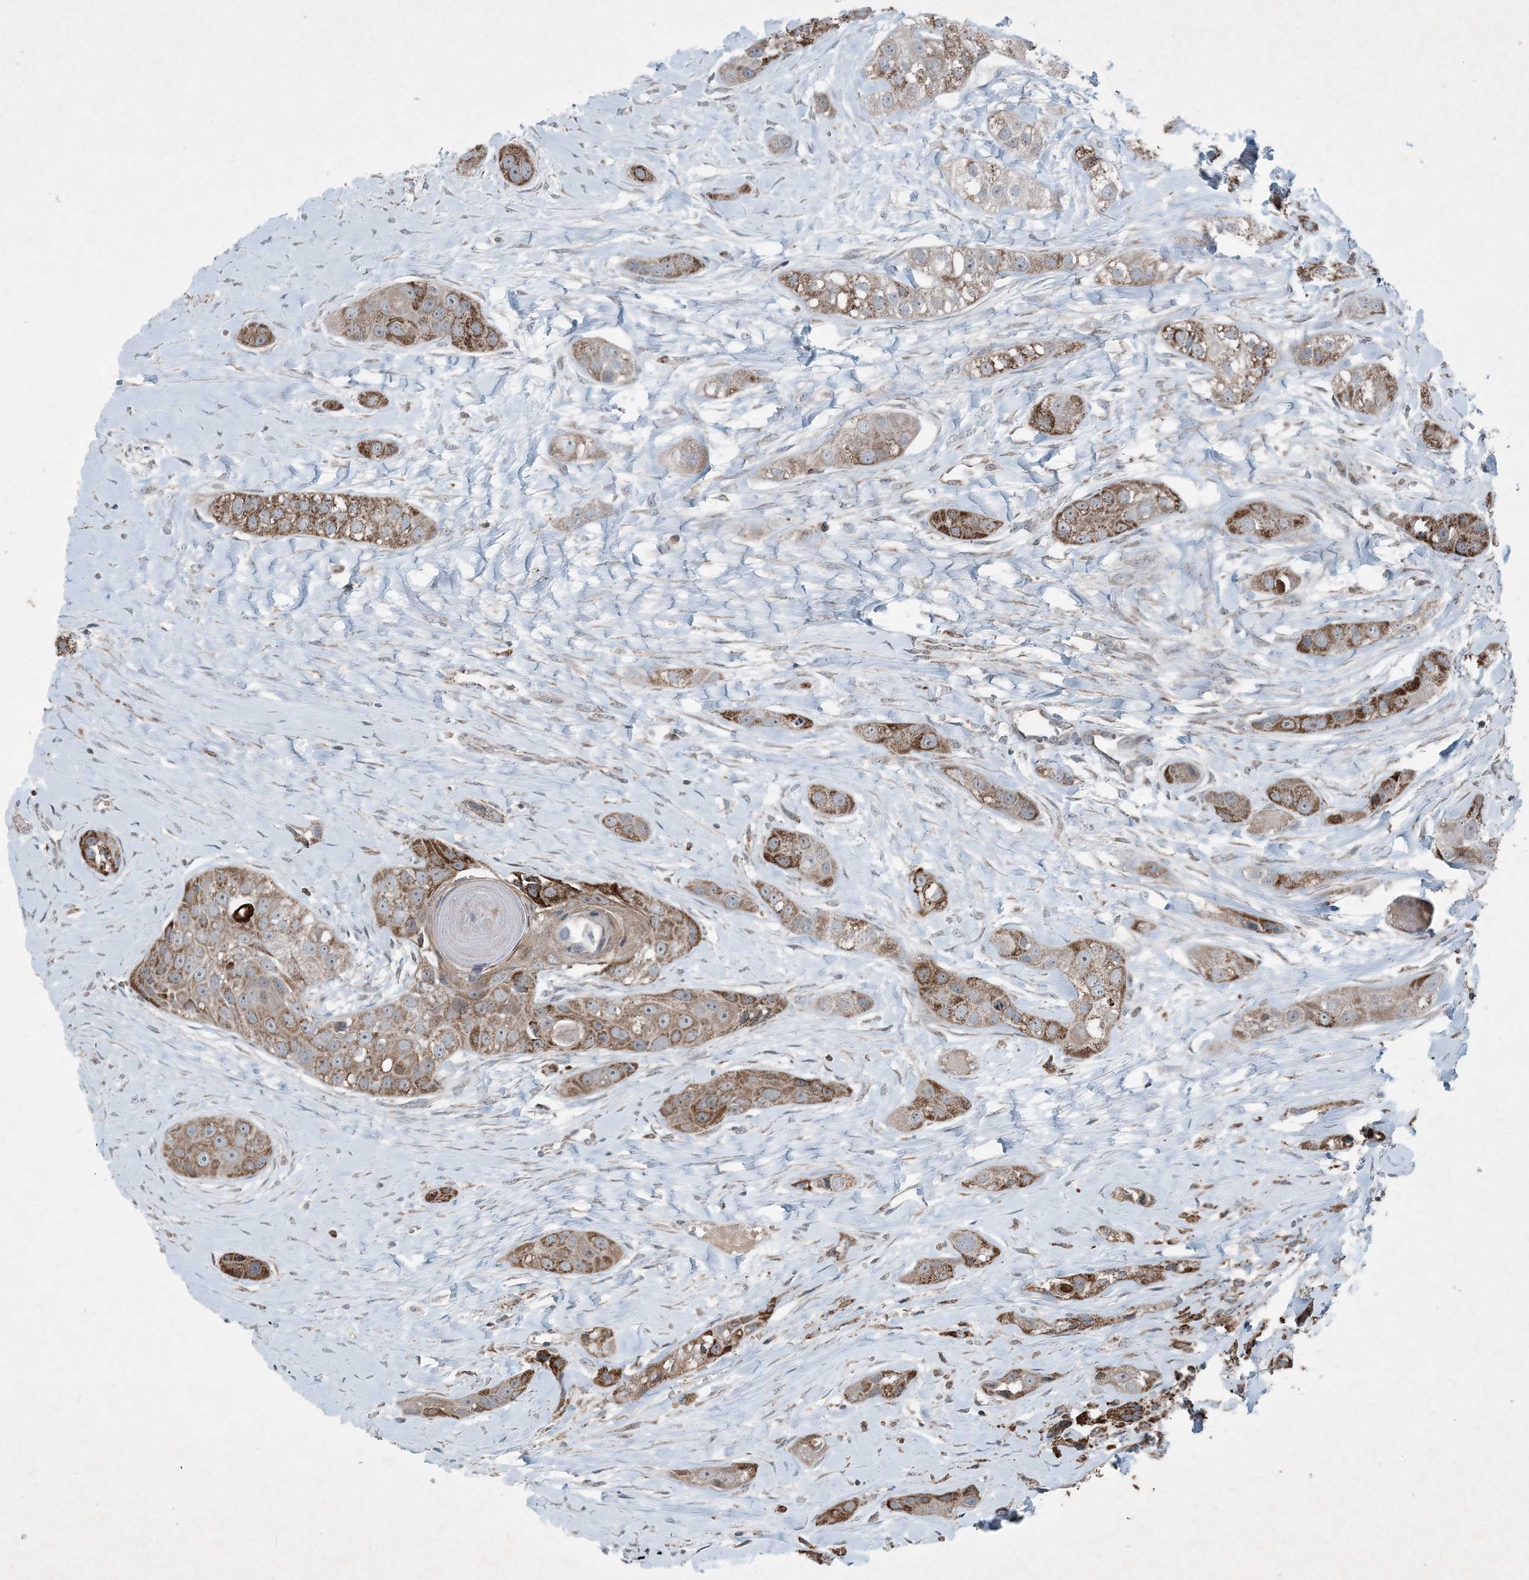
{"staining": {"intensity": "strong", "quantity": "25%-75%", "location": "cytoplasmic/membranous"}, "tissue": "head and neck cancer", "cell_type": "Tumor cells", "image_type": "cancer", "snomed": [{"axis": "morphology", "description": "Normal tissue, NOS"}, {"axis": "morphology", "description": "Squamous cell carcinoma, NOS"}, {"axis": "topography", "description": "Skeletal muscle"}, {"axis": "topography", "description": "Head-Neck"}], "caption": "The micrograph exhibits immunohistochemical staining of squamous cell carcinoma (head and neck). There is strong cytoplasmic/membranous staining is appreciated in about 25%-75% of tumor cells.", "gene": "PC", "patient": {"sex": "male", "age": 51}}